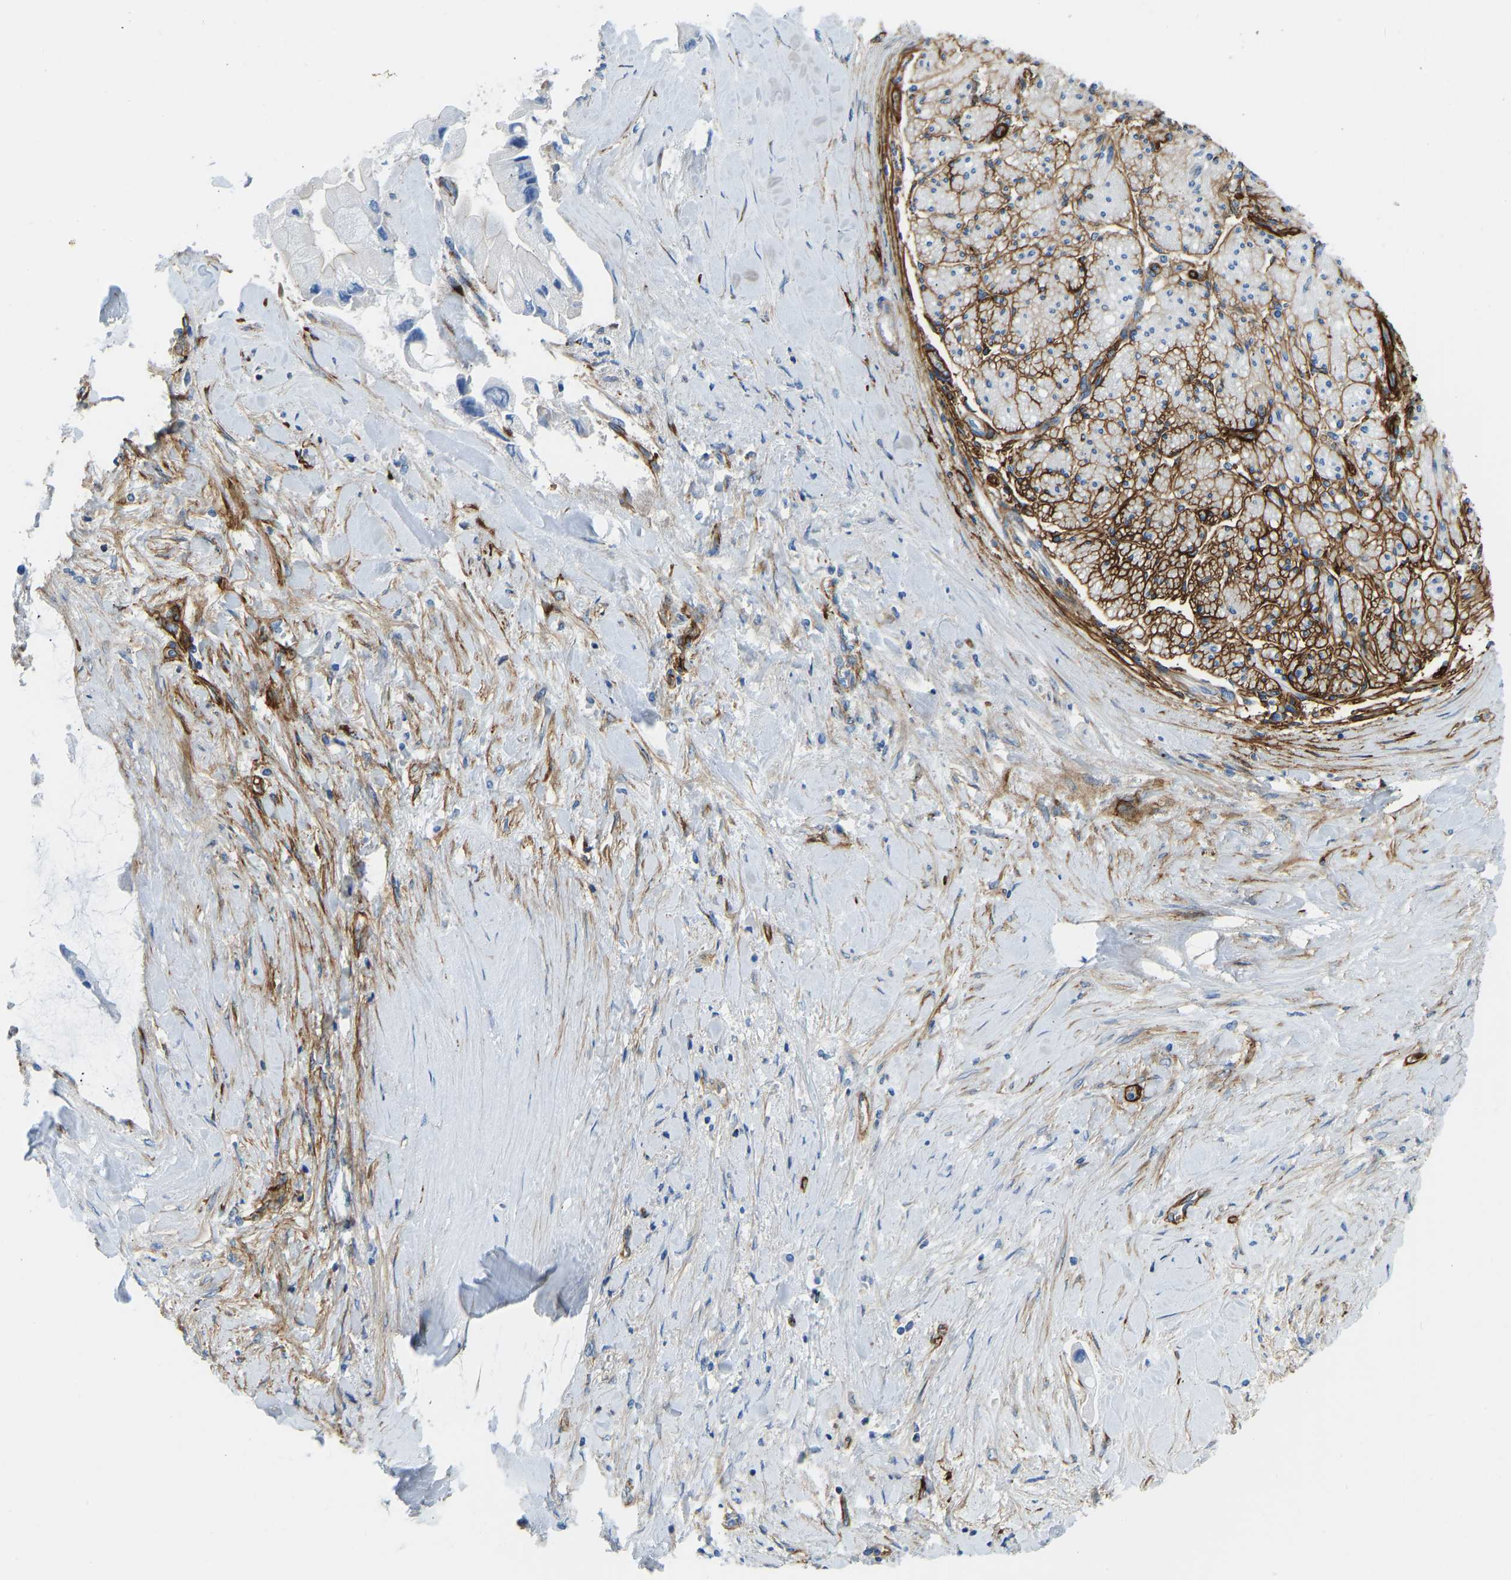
{"staining": {"intensity": "moderate", "quantity": "<25%", "location": "cytoplasmic/membranous"}, "tissue": "liver cancer", "cell_type": "Tumor cells", "image_type": "cancer", "snomed": [{"axis": "morphology", "description": "Cholangiocarcinoma"}, {"axis": "topography", "description": "Liver"}], "caption": "A low amount of moderate cytoplasmic/membranous expression is appreciated in about <25% of tumor cells in liver cancer tissue.", "gene": "COL15A1", "patient": {"sex": "male", "age": 50}}